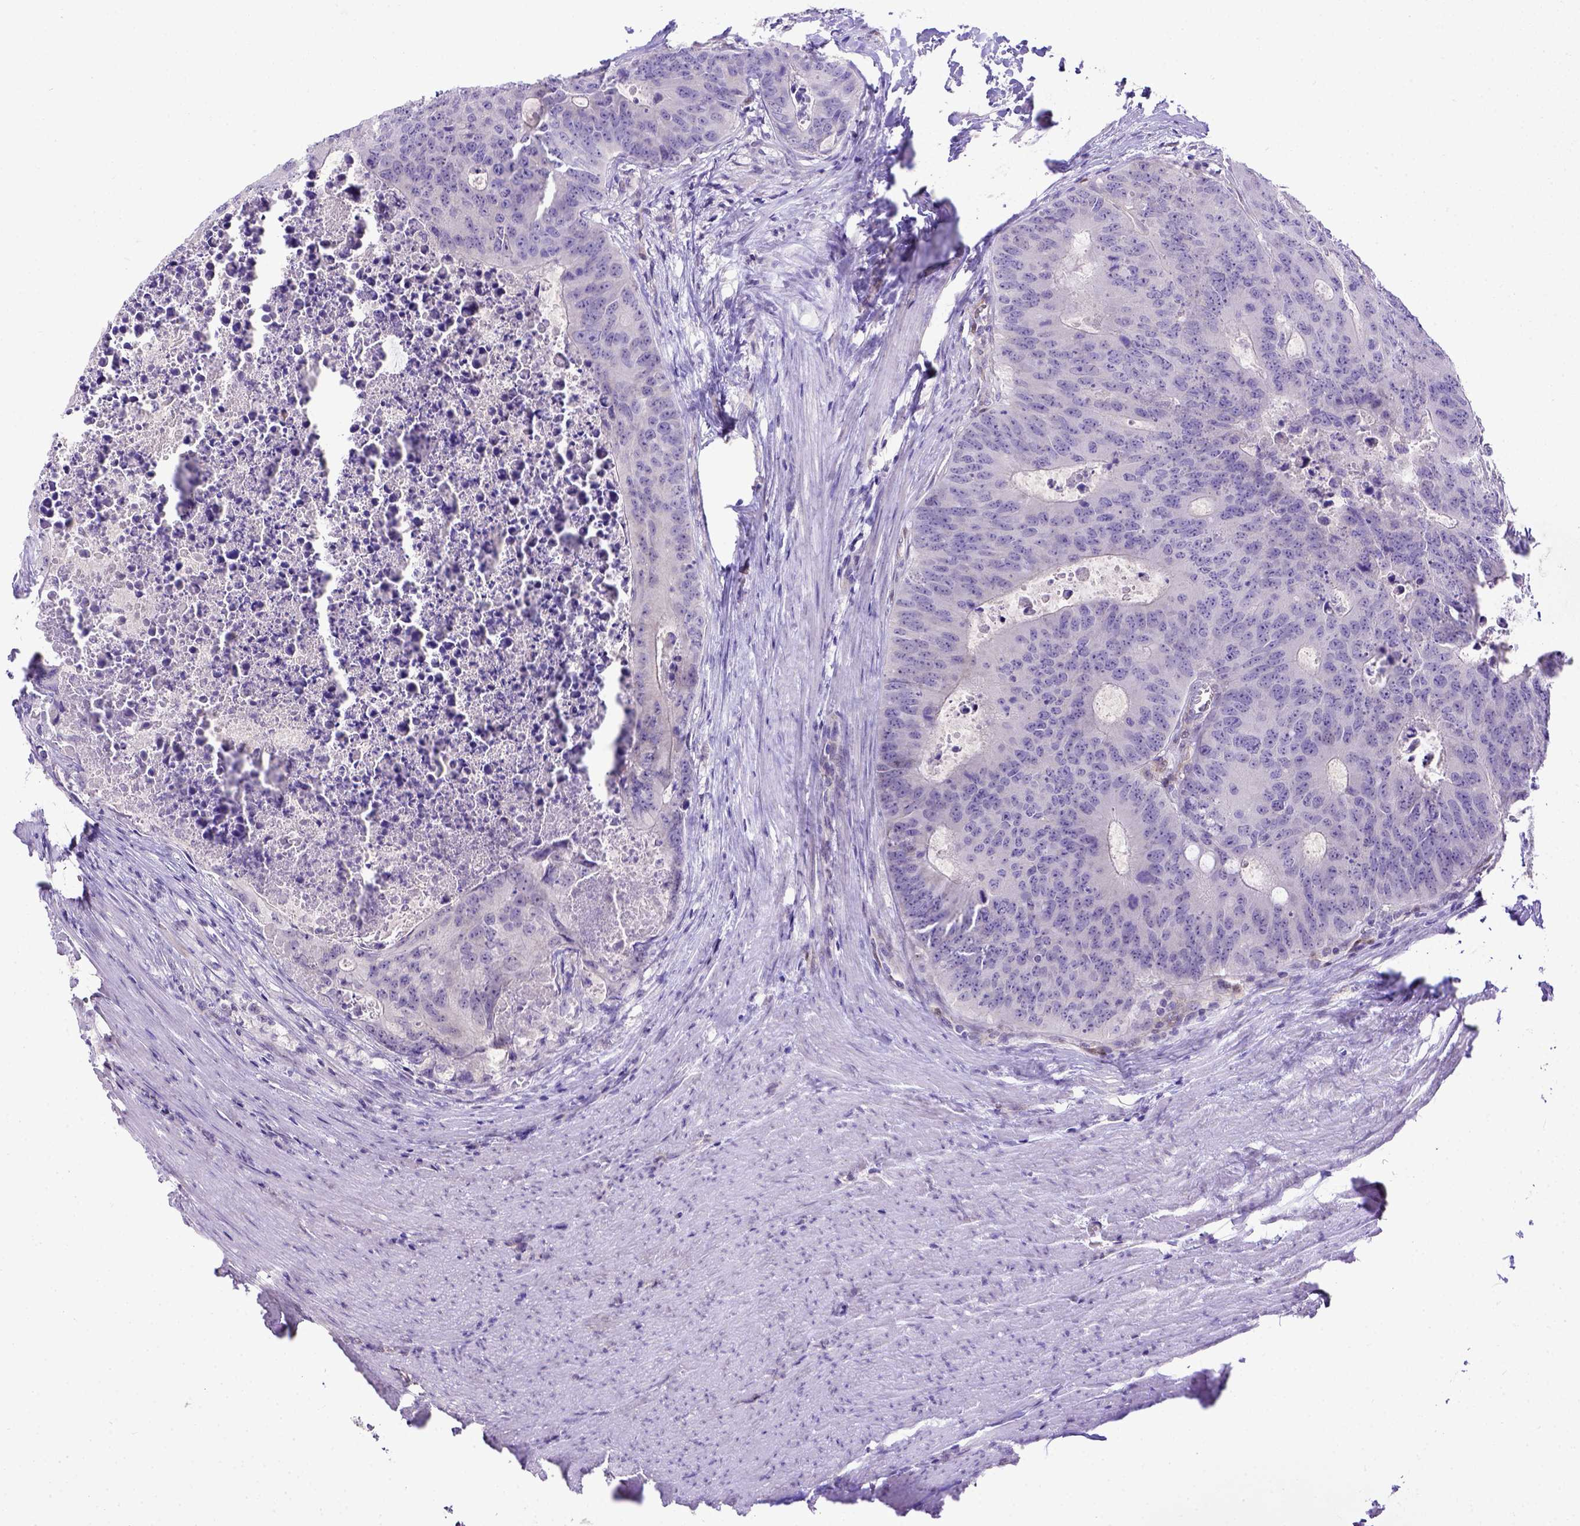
{"staining": {"intensity": "negative", "quantity": "none", "location": "none"}, "tissue": "colorectal cancer", "cell_type": "Tumor cells", "image_type": "cancer", "snomed": [{"axis": "morphology", "description": "Adenocarcinoma, NOS"}, {"axis": "topography", "description": "Colon"}], "caption": "This is an immunohistochemistry (IHC) histopathology image of human colorectal cancer (adenocarcinoma). There is no staining in tumor cells.", "gene": "BTN1A1", "patient": {"sex": "male", "age": 67}}